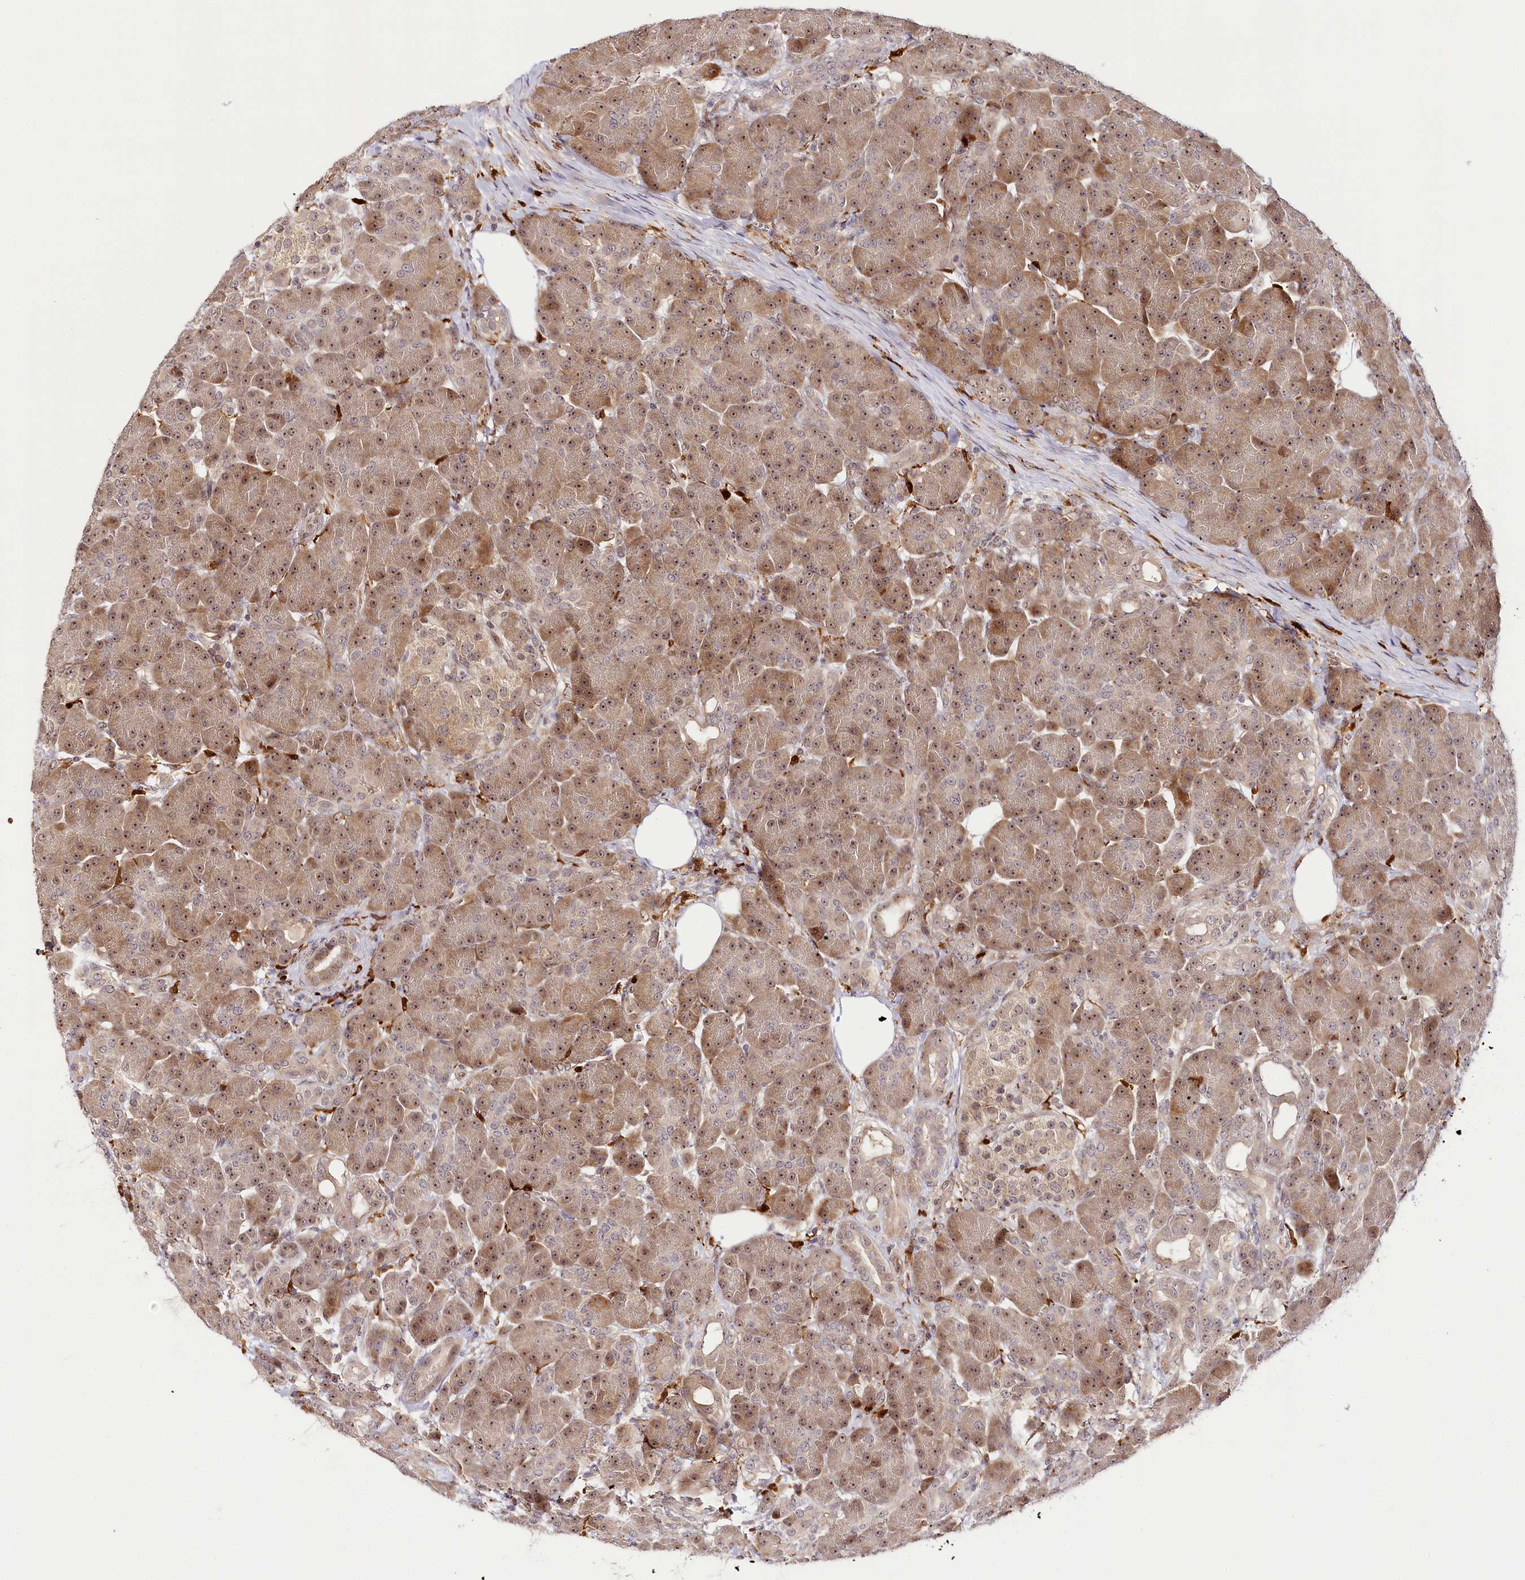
{"staining": {"intensity": "moderate", "quantity": ">75%", "location": "cytoplasmic/membranous,nuclear"}, "tissue": "pancreas", "cell_type": "Exocrine glandular cells", "image_type": "normal", "snomed": [{"axis": "morphology", "description": "Normal tissue, NOS"}, {"axis": "topography", "description": "Pancreas"}], "caption": "This histopathology image displays unremarkable pancreas stained with immunohistochemistry (IHC) to label a protein in brown. The cytoplasmic/membranous,nuclear of exocrine glandular cells show moderate positivity for the protein. Nuclei are counter-stained blue.", "gene": "WDR36", "patient": {"sex": "male", "age": 63}}